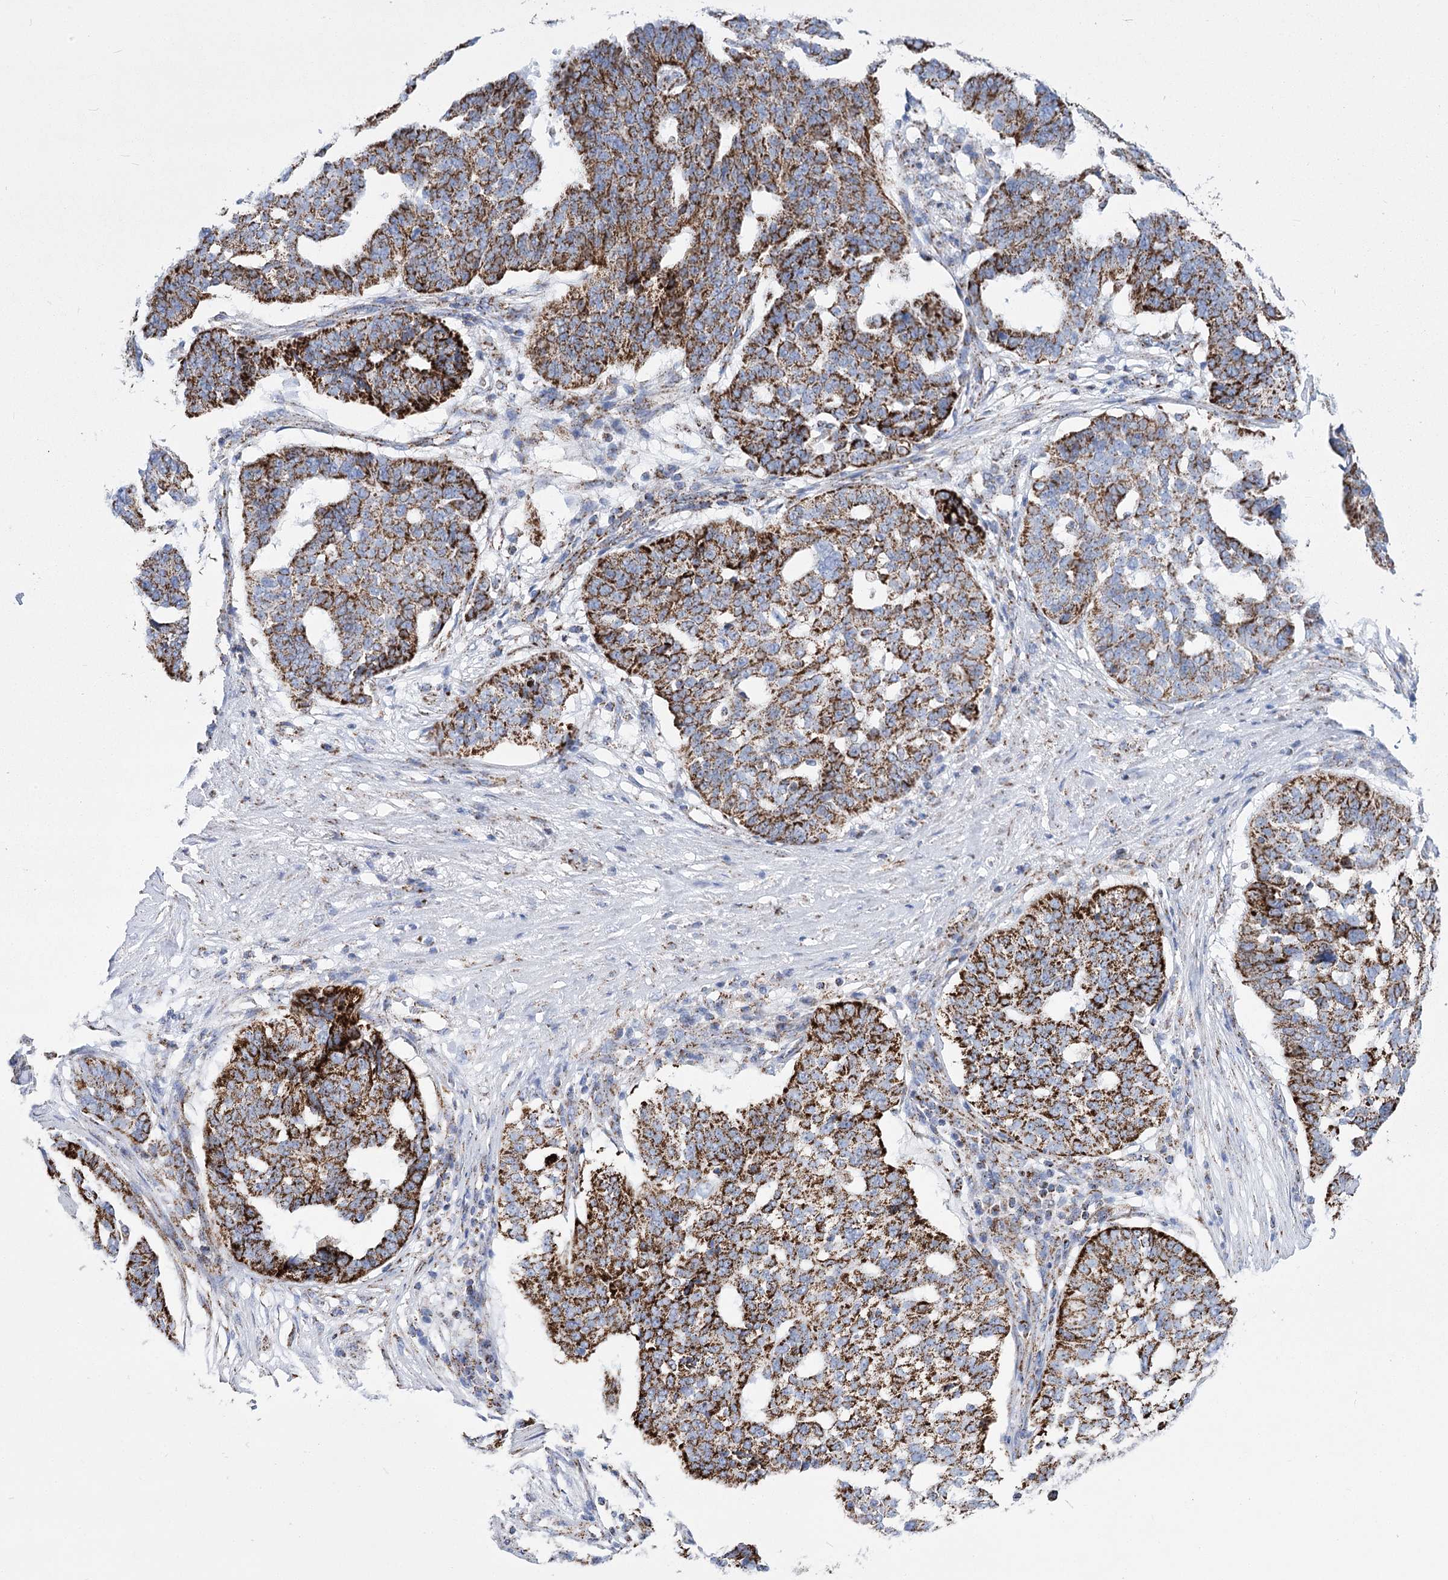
{"staining": {"intensity": "strong", "quantity": ">75%", "location": "cytoplasmic/membranous"}, "tissue": "ovarian cancer", "cell_type": "Tumor cells", "image_type": "cancer", "snomed": [{"axis": "morphology", "description": "Cystadenocarcinoma, serous, NOS"}, {"axis": "topography", "description": "Ovary"}], "caption": "A brown stain shows strong cytoplasmic/membranous positivity of a protein in human ovarian cancer (serous cystadenocarcinoma) tumor cells.", "gene": "PDHB", "patient": {"sex": "female", "age": 59}}